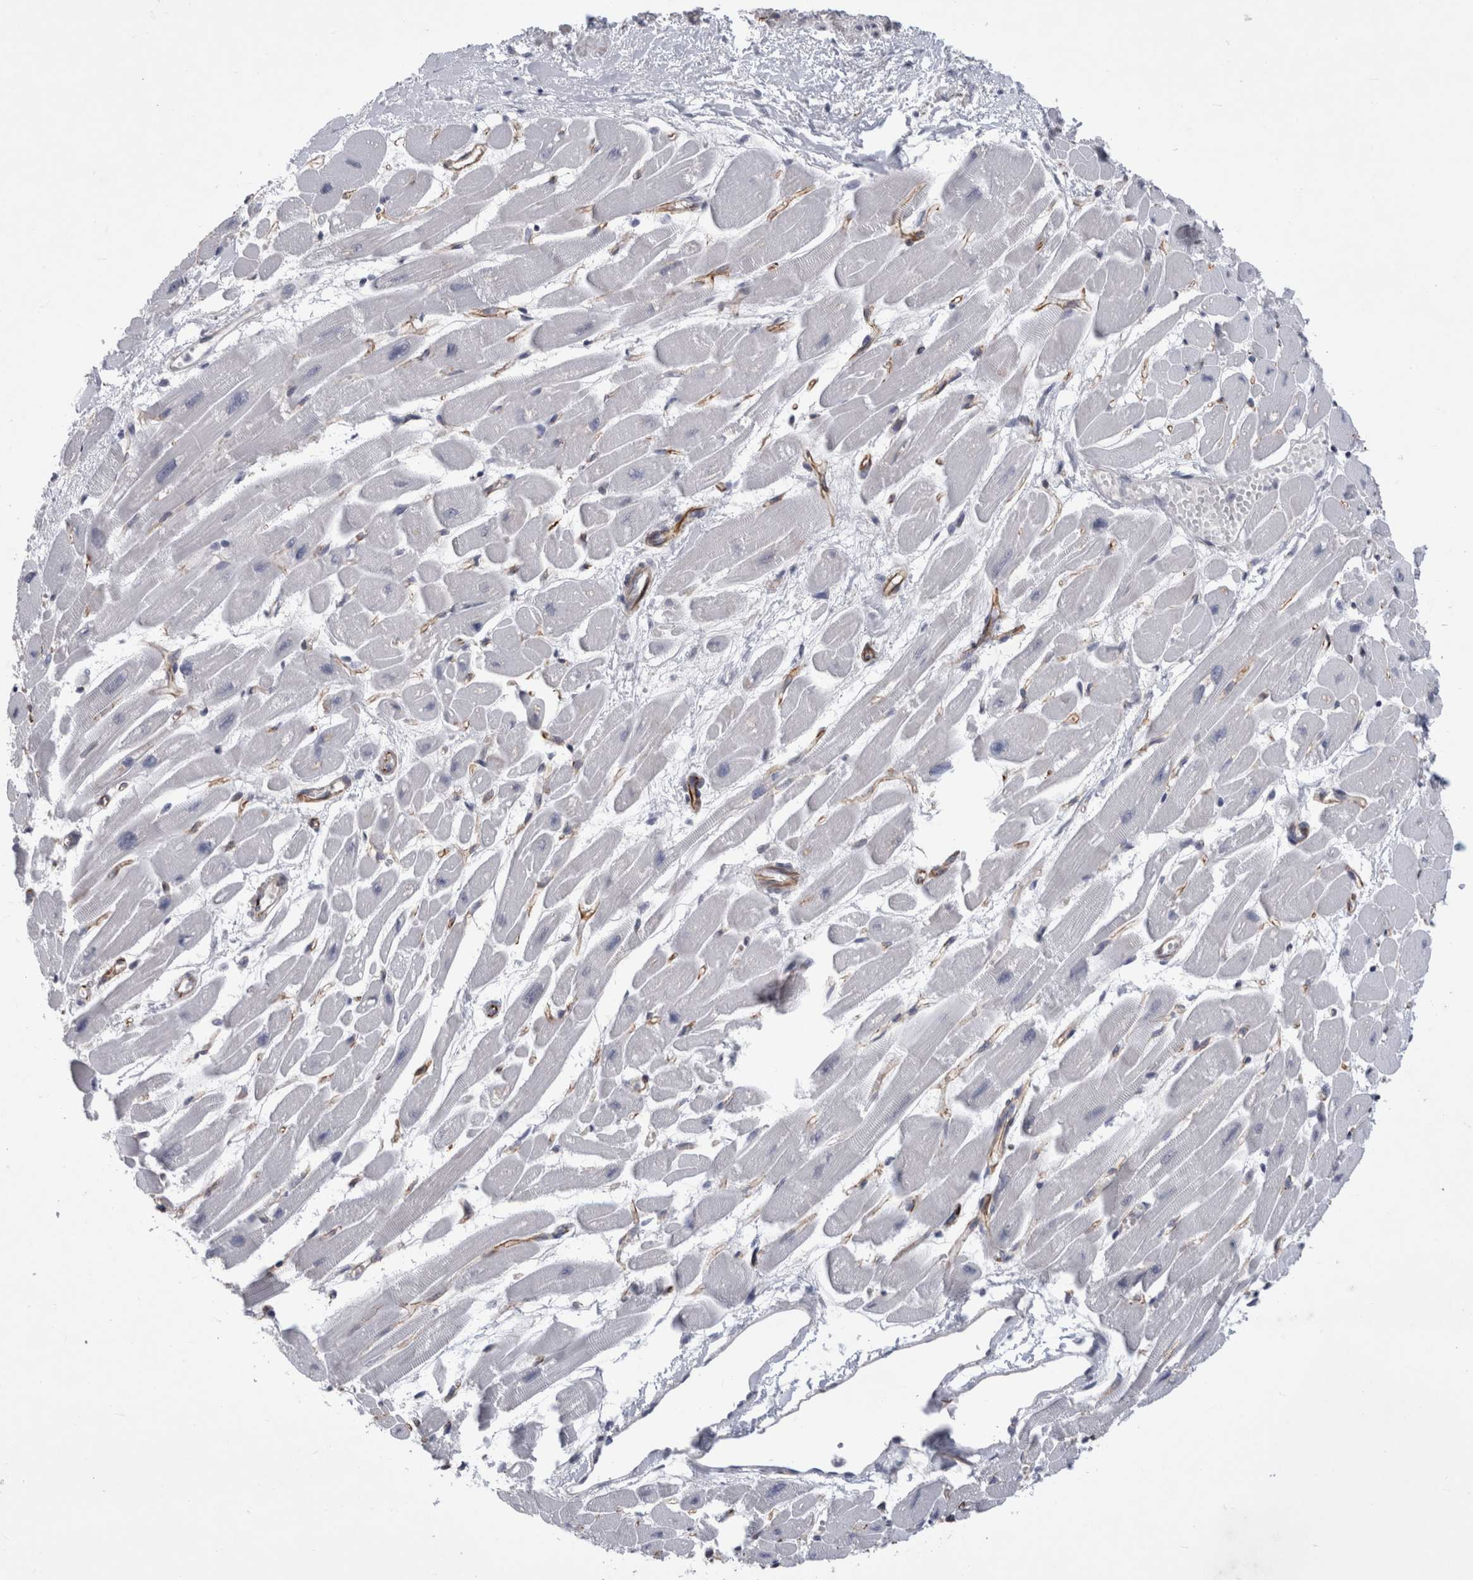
{"staining": {"intensity": "negative", "quantity": "none", "location": "none"}, "tissue": "heart muscle", "cell_type": "Cardiomyocytes", "image_type": "normal", "snomed": [{"axis": "morphology", "description": "Normal tissue, NOS"}, {"axis": "topography", "description": "Heart"}], "caption": "This photomicrograph is of unremarkable heart muscle stained with immunohistochemistry to label a protein in brown with the nuclei are counter-stained blue. There is no positivity in cardiomyocytes. (Immunohistochemistry (ihc), brightfield microscopy, high magnification).", "gene": "FAM83H", "patient": {"sex": "female", "age": 54}}